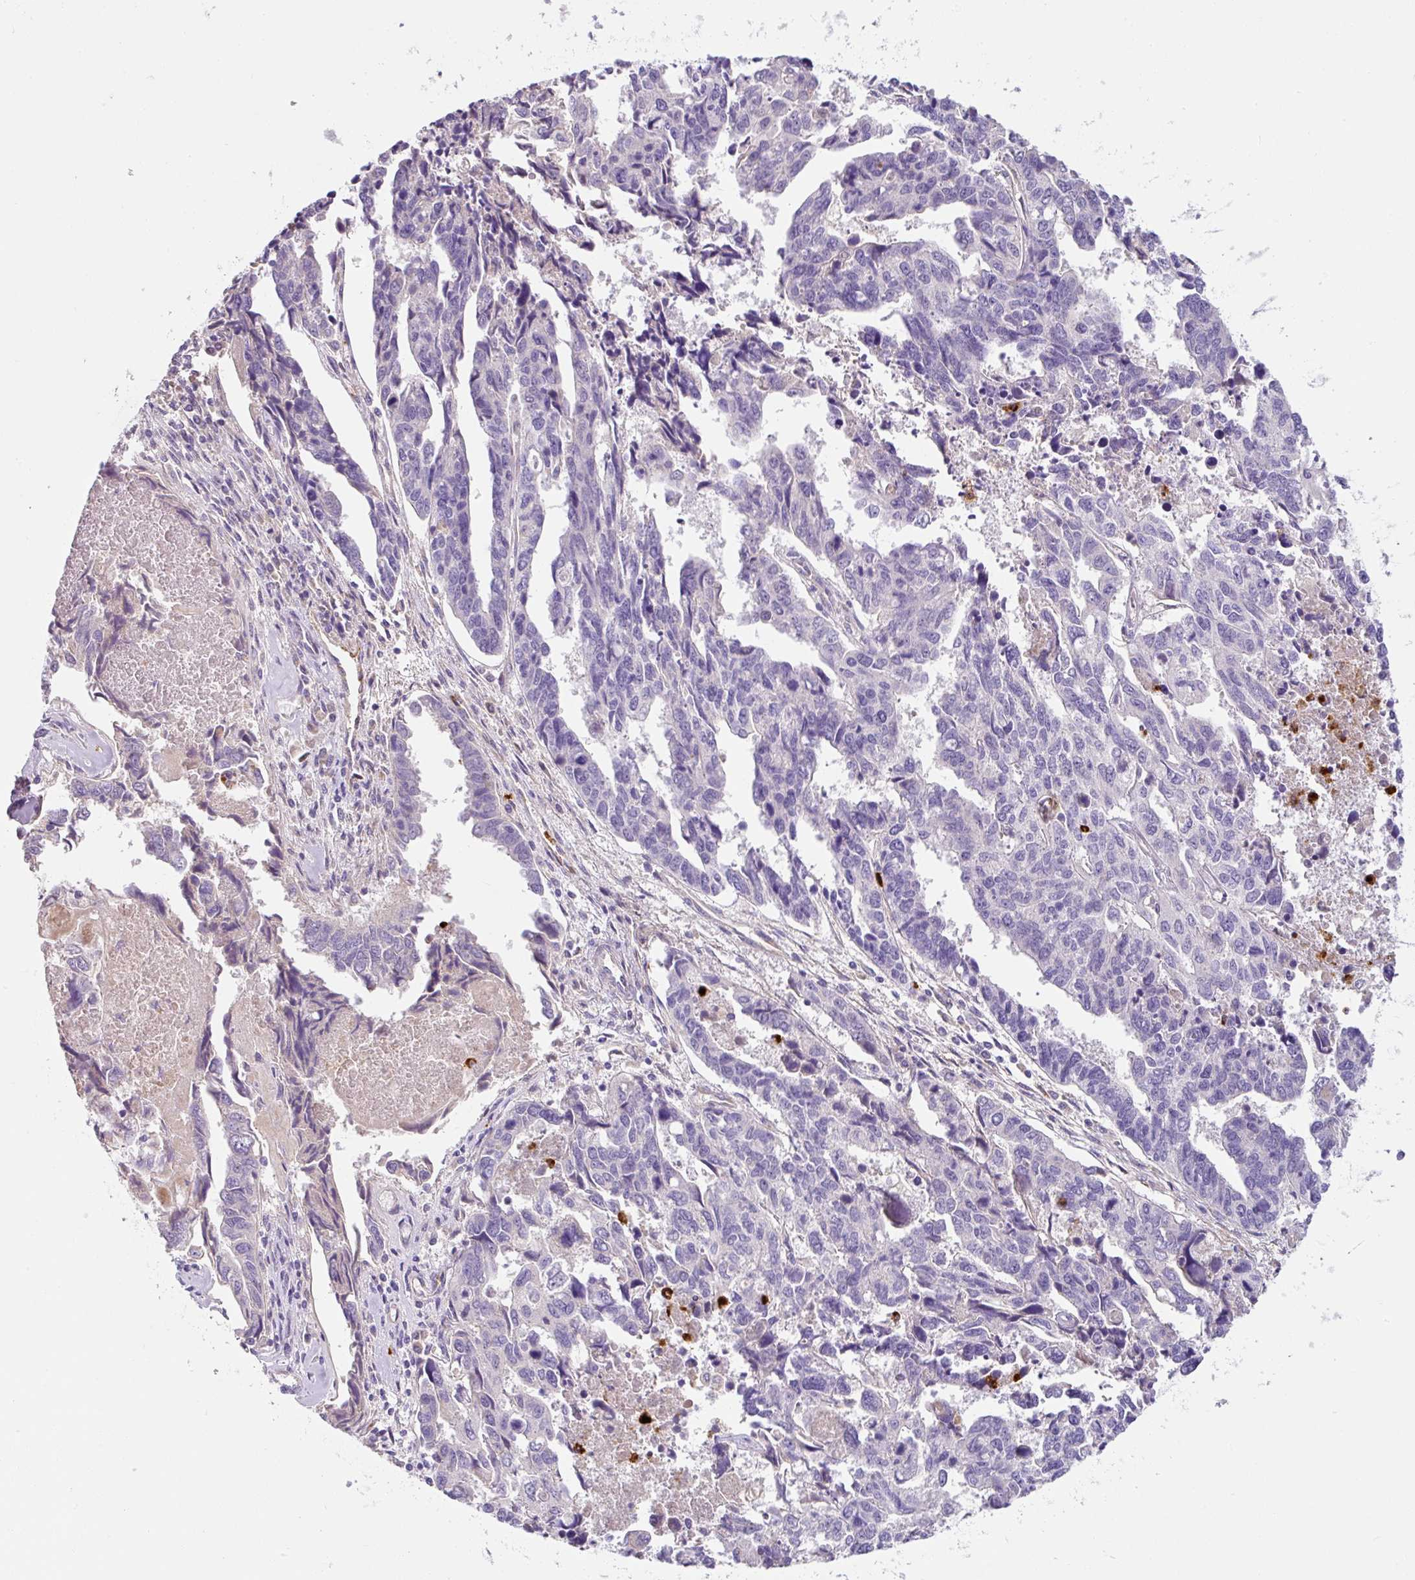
{"staining": {"intensity": "negative", "quantity": "none", "location": "none"}, "tissue": "endometrial cancer", "cell_type": "Tumor cells", "image_type": "cancer", "snomed": [{"axis": "morphology", "description": "Adenocarcinoma, NOS"}, {"axis": "topography", "description": "Endometrium"}], "caption": "Adenocarcinoma (endometrial) was stained to show a protein in brown. There is no significant staining in tumor cells.", "gene": "CRISP3", "patient": {"sex": "female", "age": 73}}